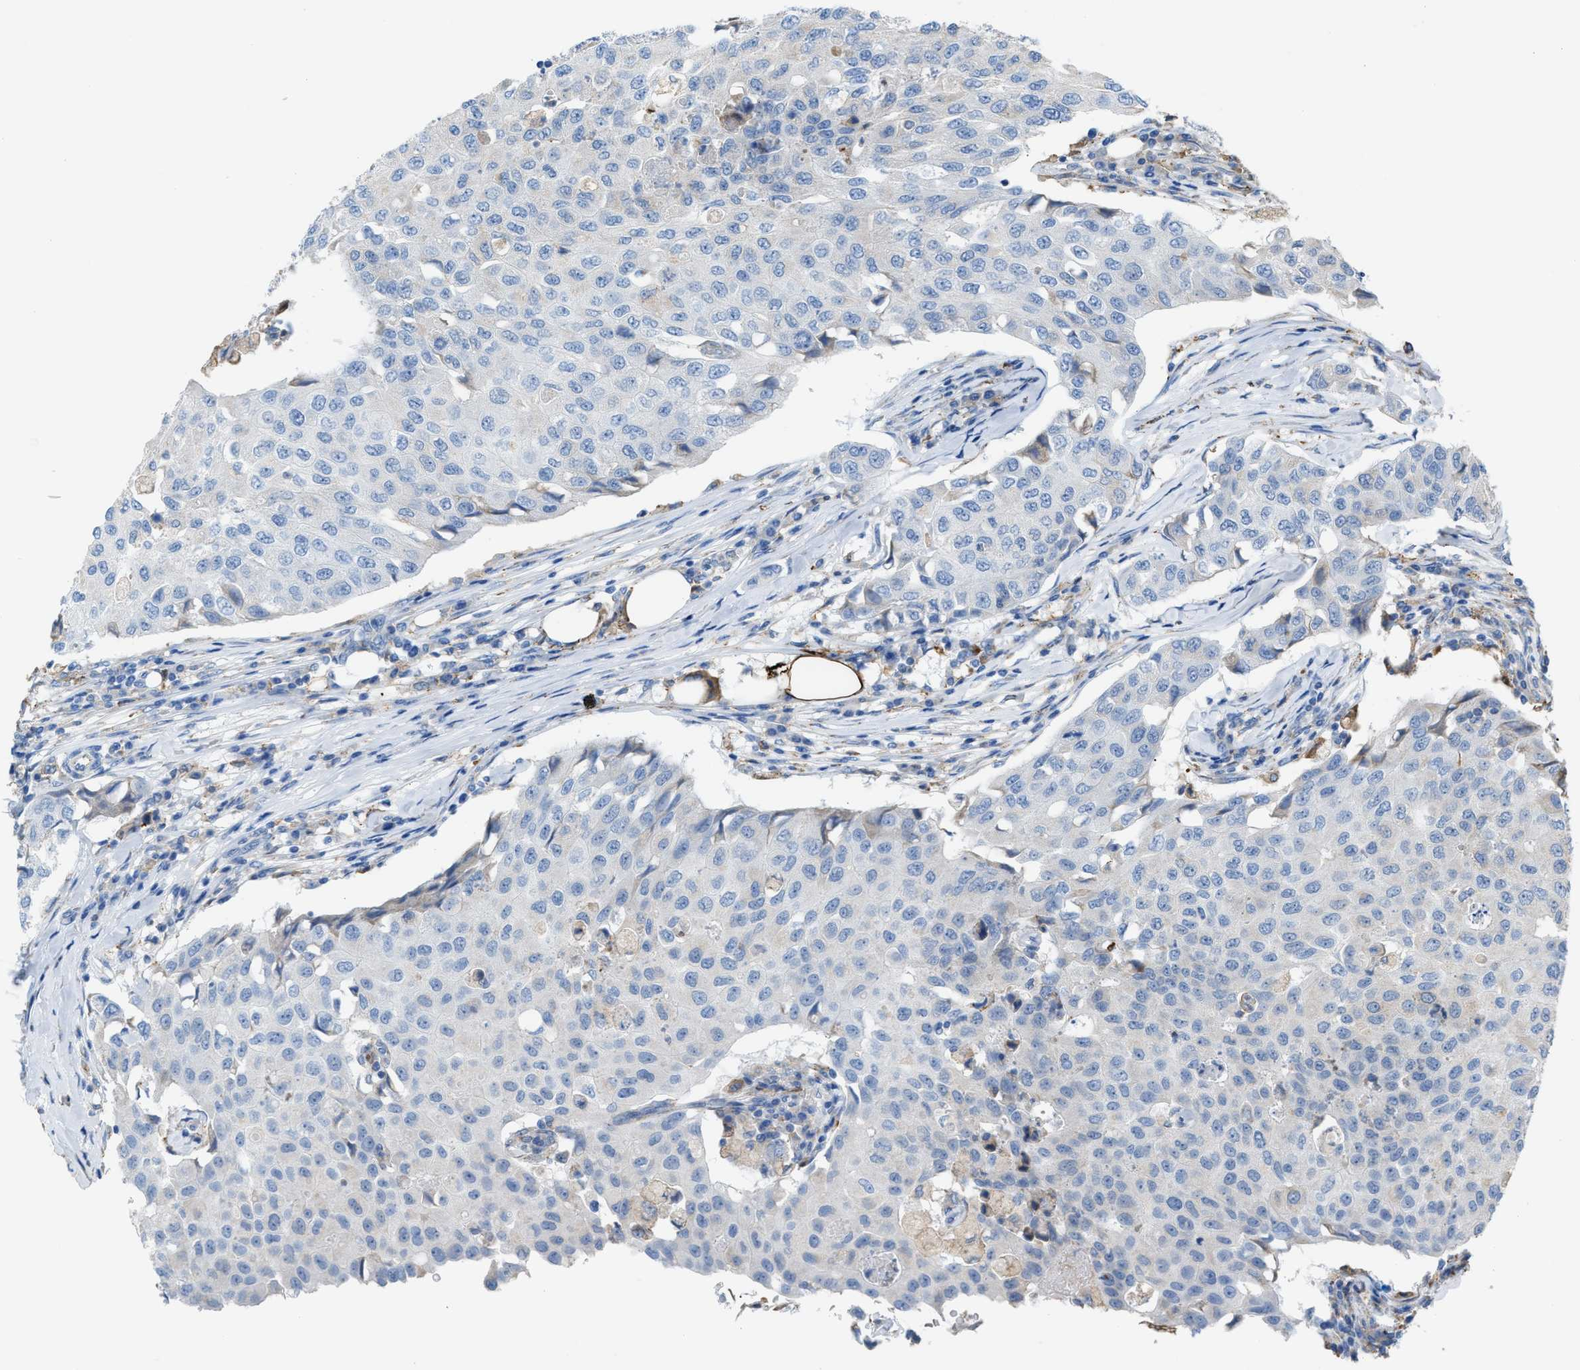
{"staining": {"intensity": "negative", "quantity": "none", "location": "none"}, "tissue": "breast cancer", "cell_type": "Tumor cells", "image_type": "cancer", "snomed": [{"axis": "morphology", "description": "Duct carcinoma"}, {"axis": "topography", "description": "Breast"}], "caption": "The immunohistochemistry histopathology image has no significant staining in tumor cells of breast cancer tissue.", "gene": "CA3", "patient": {"sex": "female", "age": 80}}